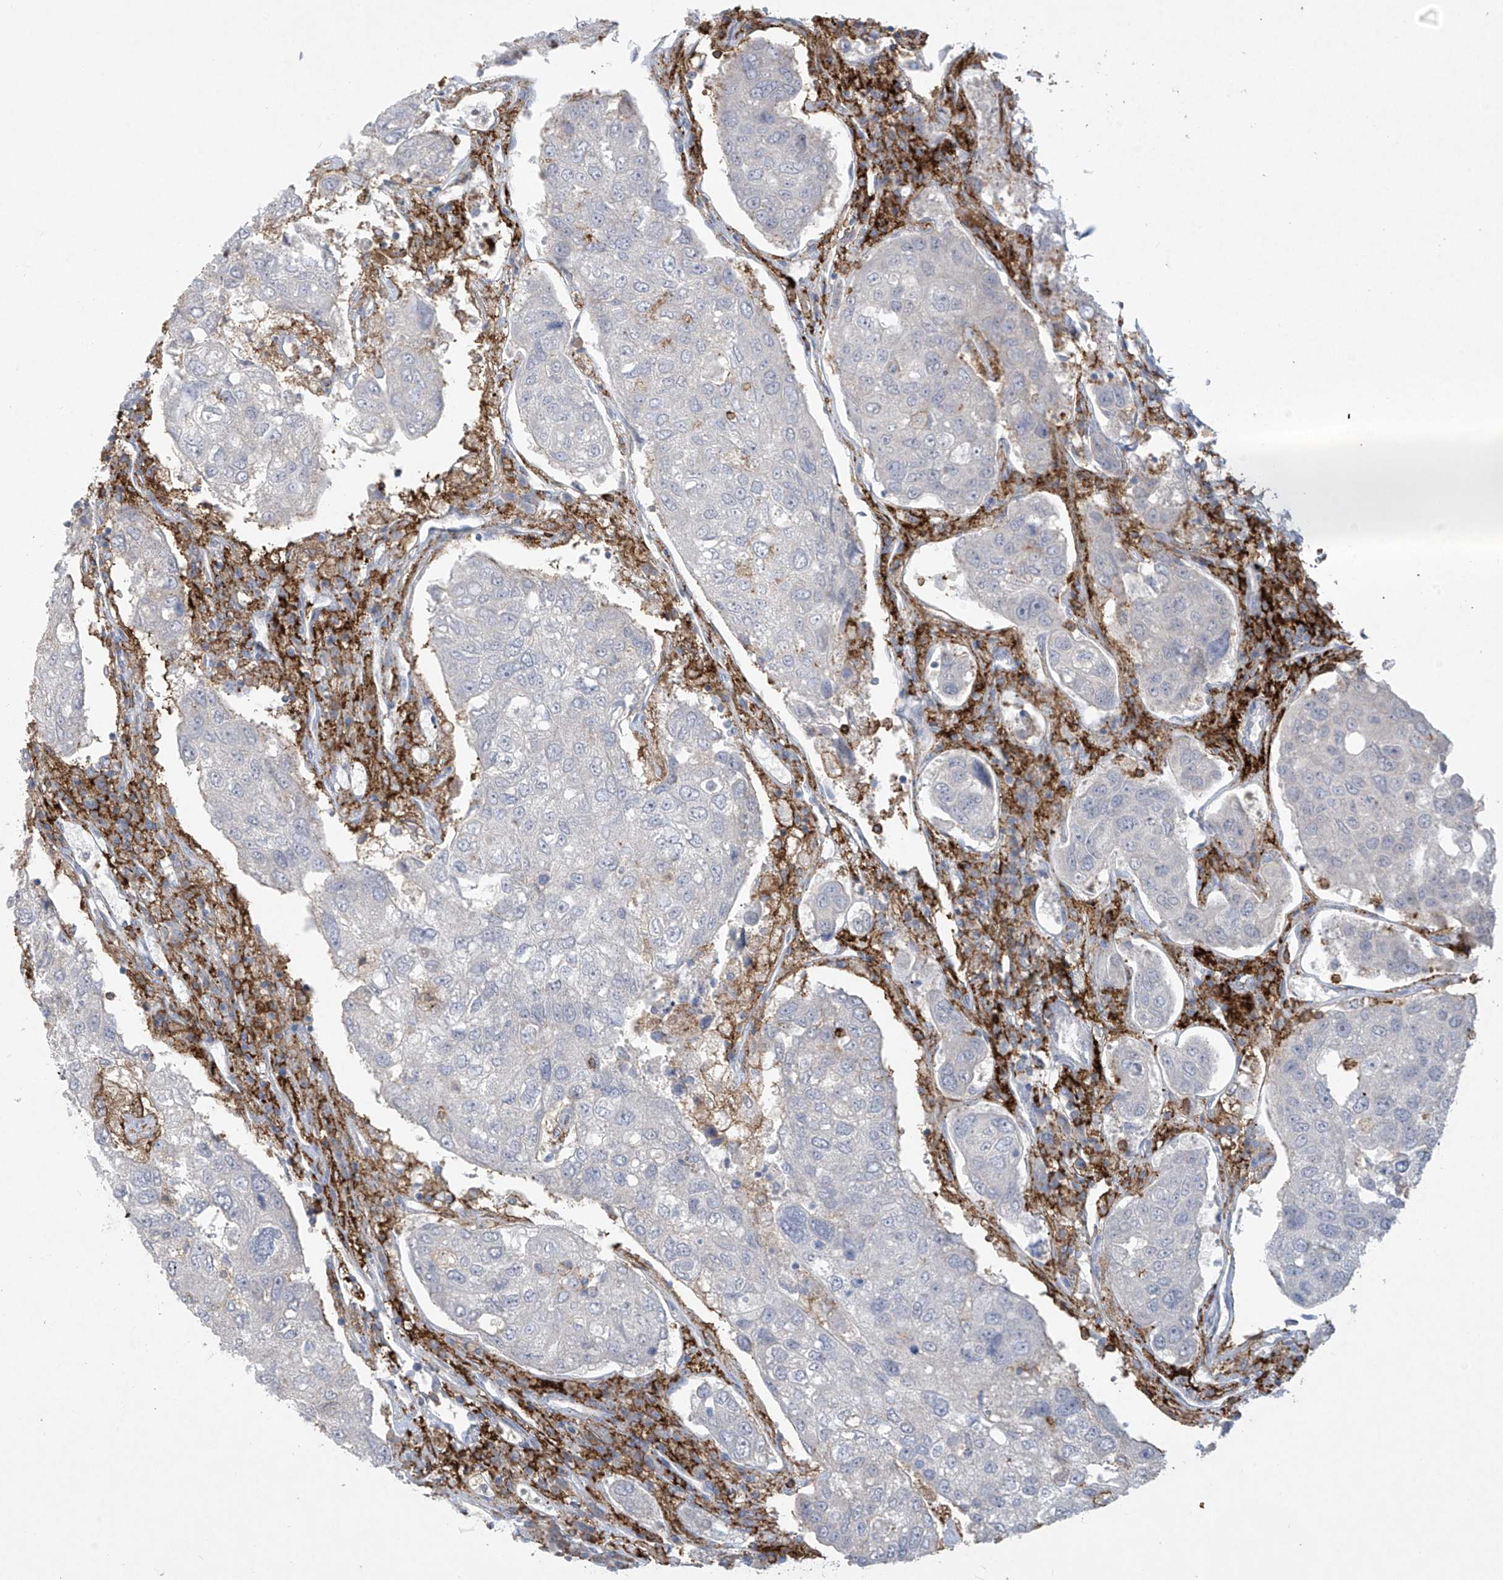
{"staining": {"intensity": "negative", "quantity": "none", "location": "none"}, "tissue": "urothelial cancer", "cell_type": "Tumor cells", "image_type": "cancer", "snomed": [{"axis": "morphology", "description": "Urothelial carcinoma, High grade"}, {"axis": "topography", "description": "Lymph node"}, {"axis": "topography", "description": "Urinary bladder"}], "caption": "Histopathology image shows no significant protein staining in tumor cells of urothelial cancer.", "gene": "FCGR3A", "patient": {"sex": "male", "age": 51}}